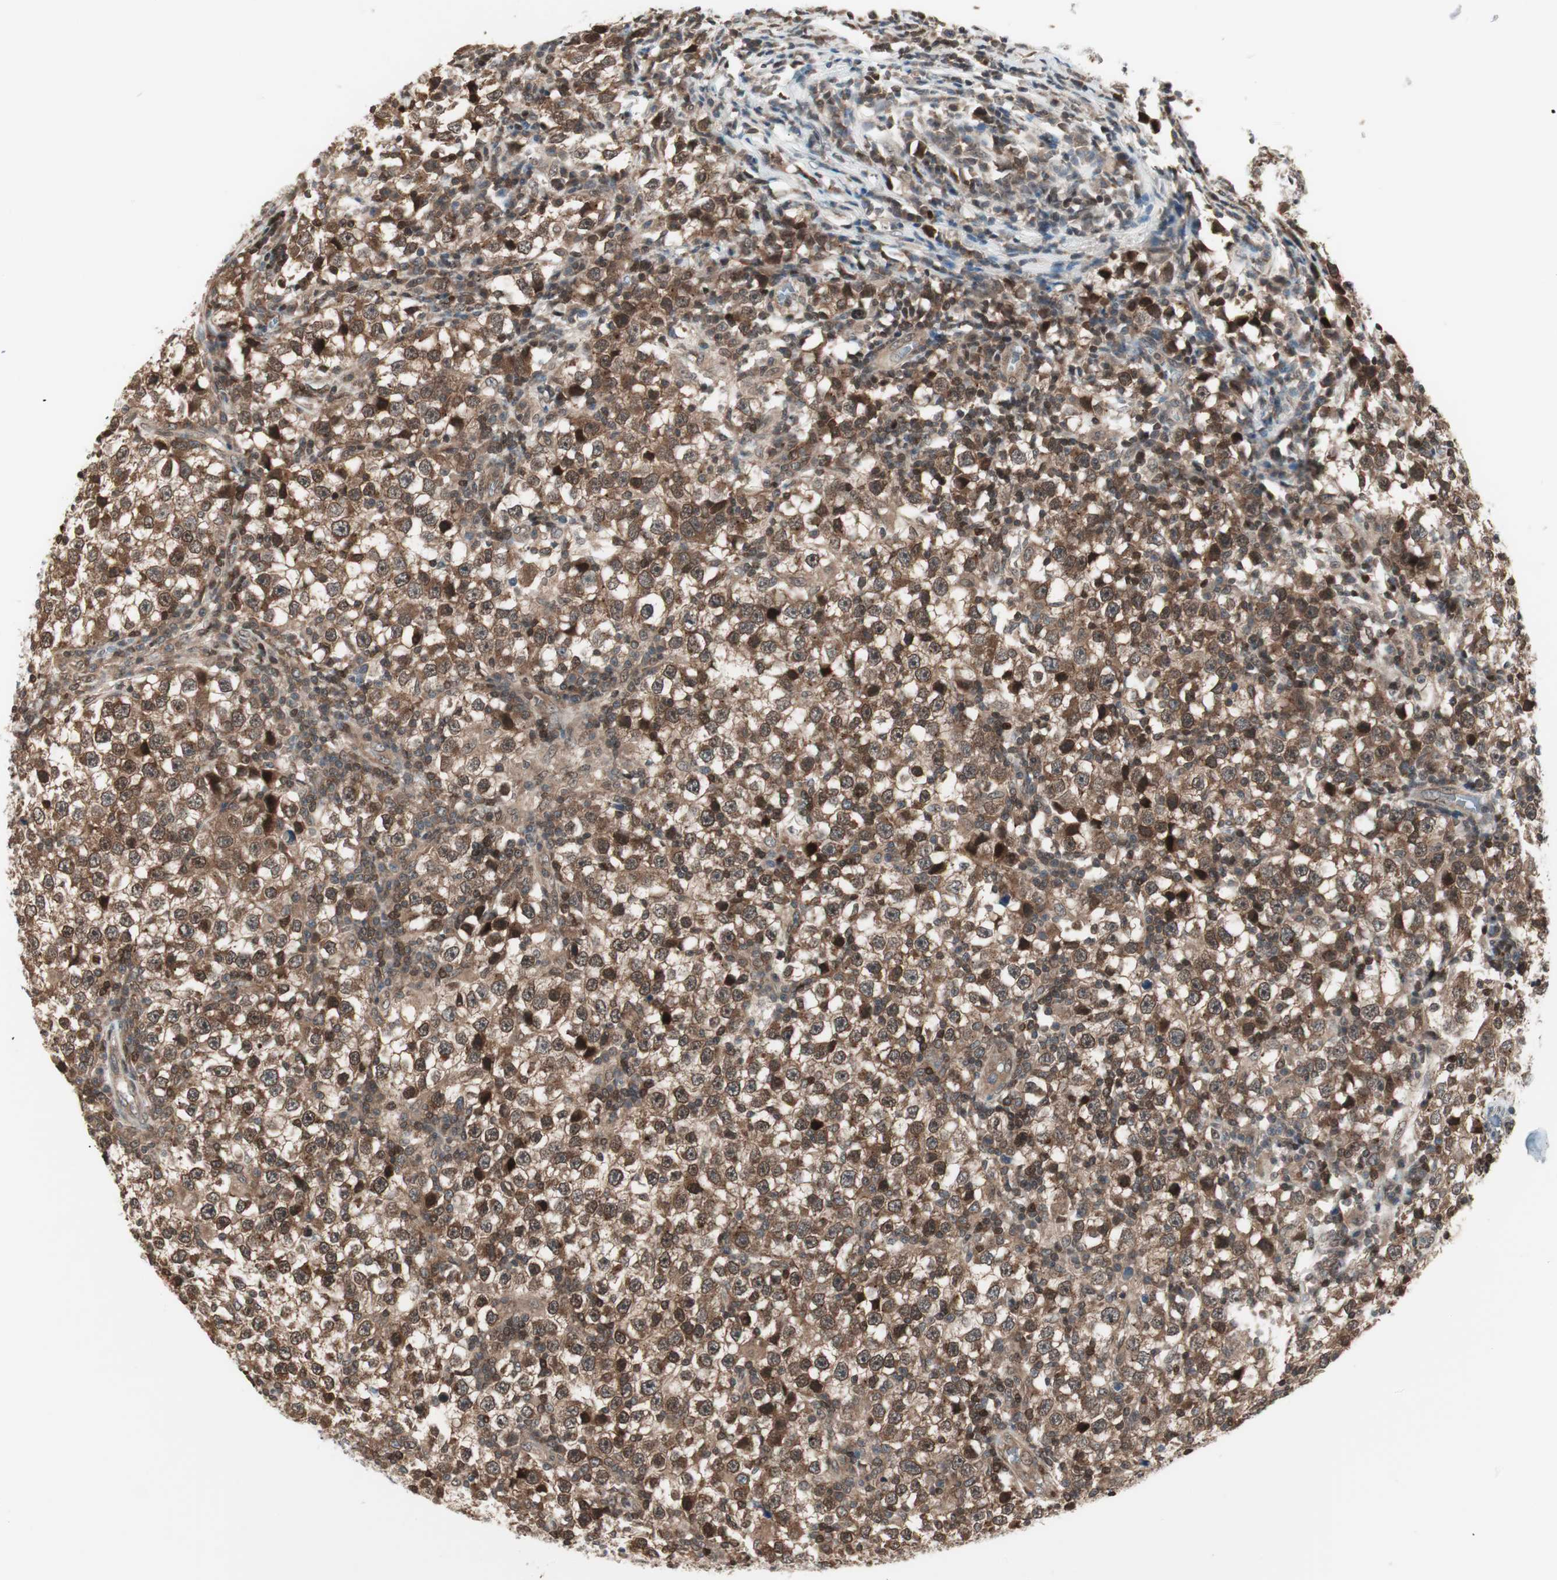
{"staining": {"intensity": "moderate", "quantity": ">75%", "location": "cytoplasmic/membranous"}, "tissue": "testis cancer", "cell_type": "Tumor cells", "image_type": "cancer", "snomed": [{"axis": "morphology", "description": "Seminoma, NOS"}, {"axis": "topography", "description": "Testis"}], "caption": "Approximately >75% of tumor cells in human testis seminoma reveal moderate cytoplasmic/membranous protein expression as visualized by brown immunohistochemical staining.", "gene": "UBE2I", "patient": {"sex": "male", "age": 65}}